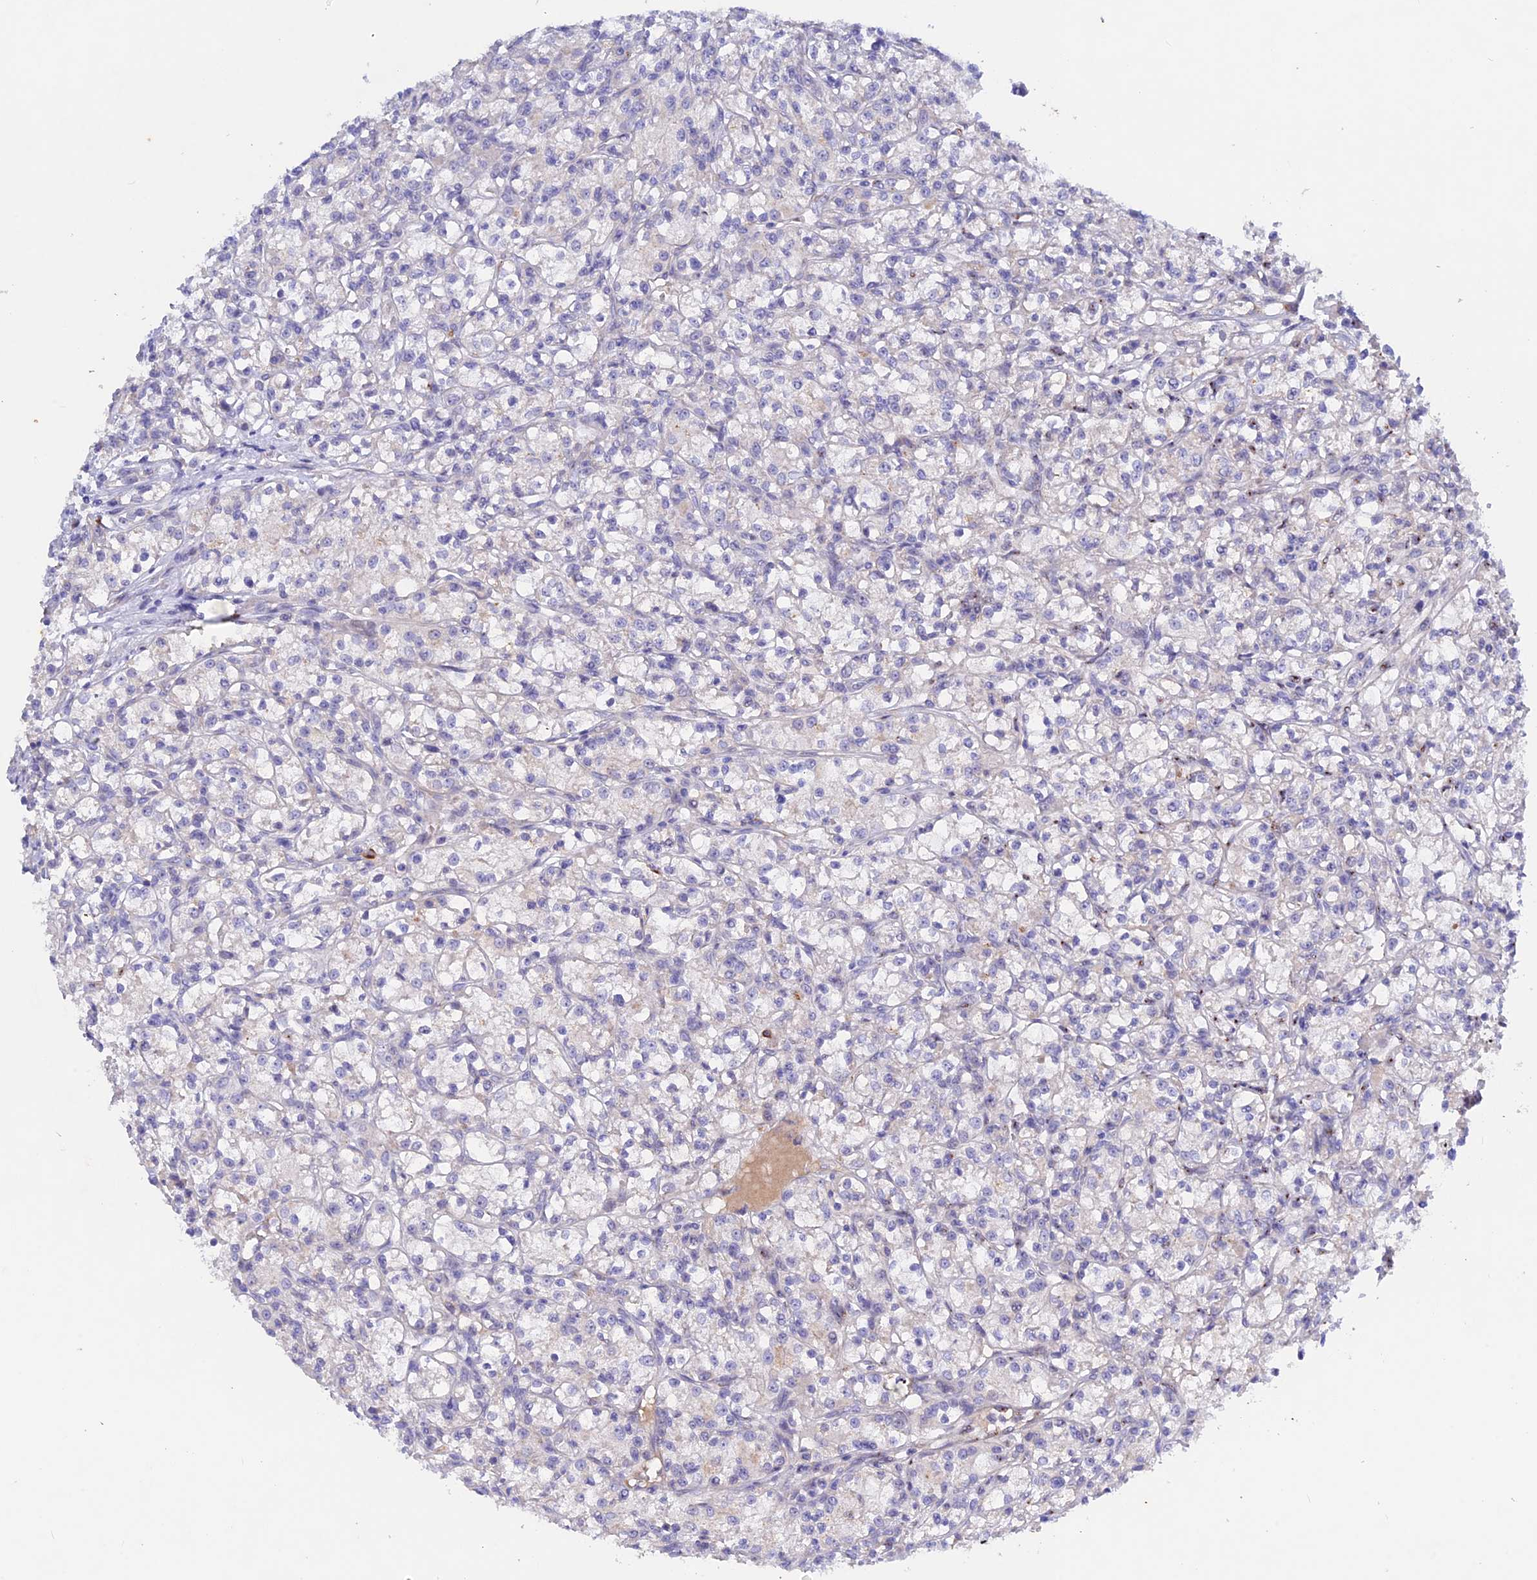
{"staining": {"intensity": "negative", "quantity": "none", "location": "none"}, "tissue": "renal cancer", "cell_type": "Tumor cells", "image_type": "cancer", "snomed": [{"axis": "morphology", "description": "Adenocarcinoma, NOS"}, {"axis": "topography", "description": "Kidney"}], "caption": "Adenocarcinoma (renal) stained for a protein using IHC displays no staining tumor cells.", "gene": "GK5", "patient": {"sex": "female", "age": 59}}